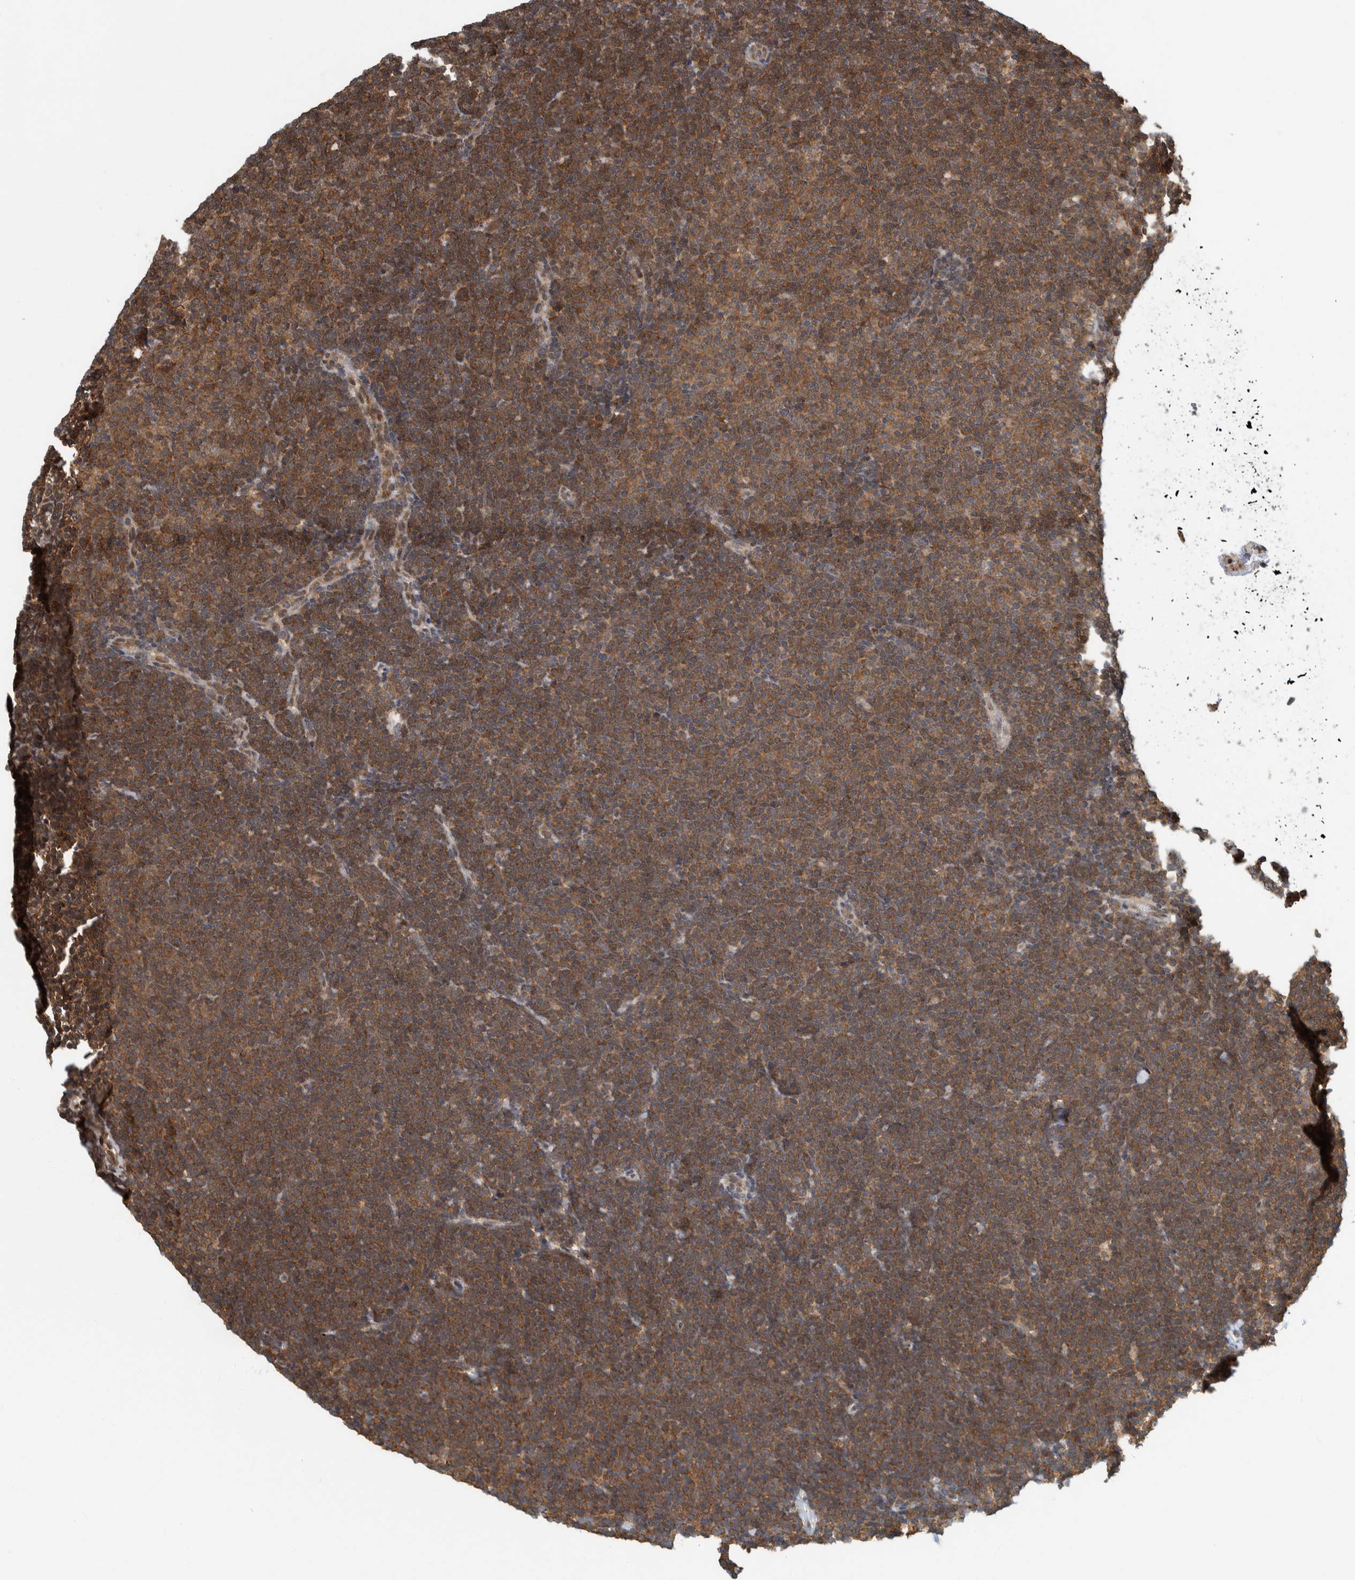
{"staining": {"intensity": "strong", "quantity": ">75%", "location": "cytoplasmic/membranous"}, "tissue": "lymphoma", "cell_type": "Tumor cells", "image_type": "cancer", "snomed": [{"axis": "morphology", "description": "Malignant lymphoma, non-Hodgkin's type, Low grade"}, {"axis": "topography", "description": "Lymph node"}], "caption": "High-power microscopy captured an immunohistochemistry image of lymphoma, revealing strong cytoplasmic/membranous positivity in about >75% of tumor cells.", "gene": "COPS3", "patient": {"sex": "female", "age": 53}}